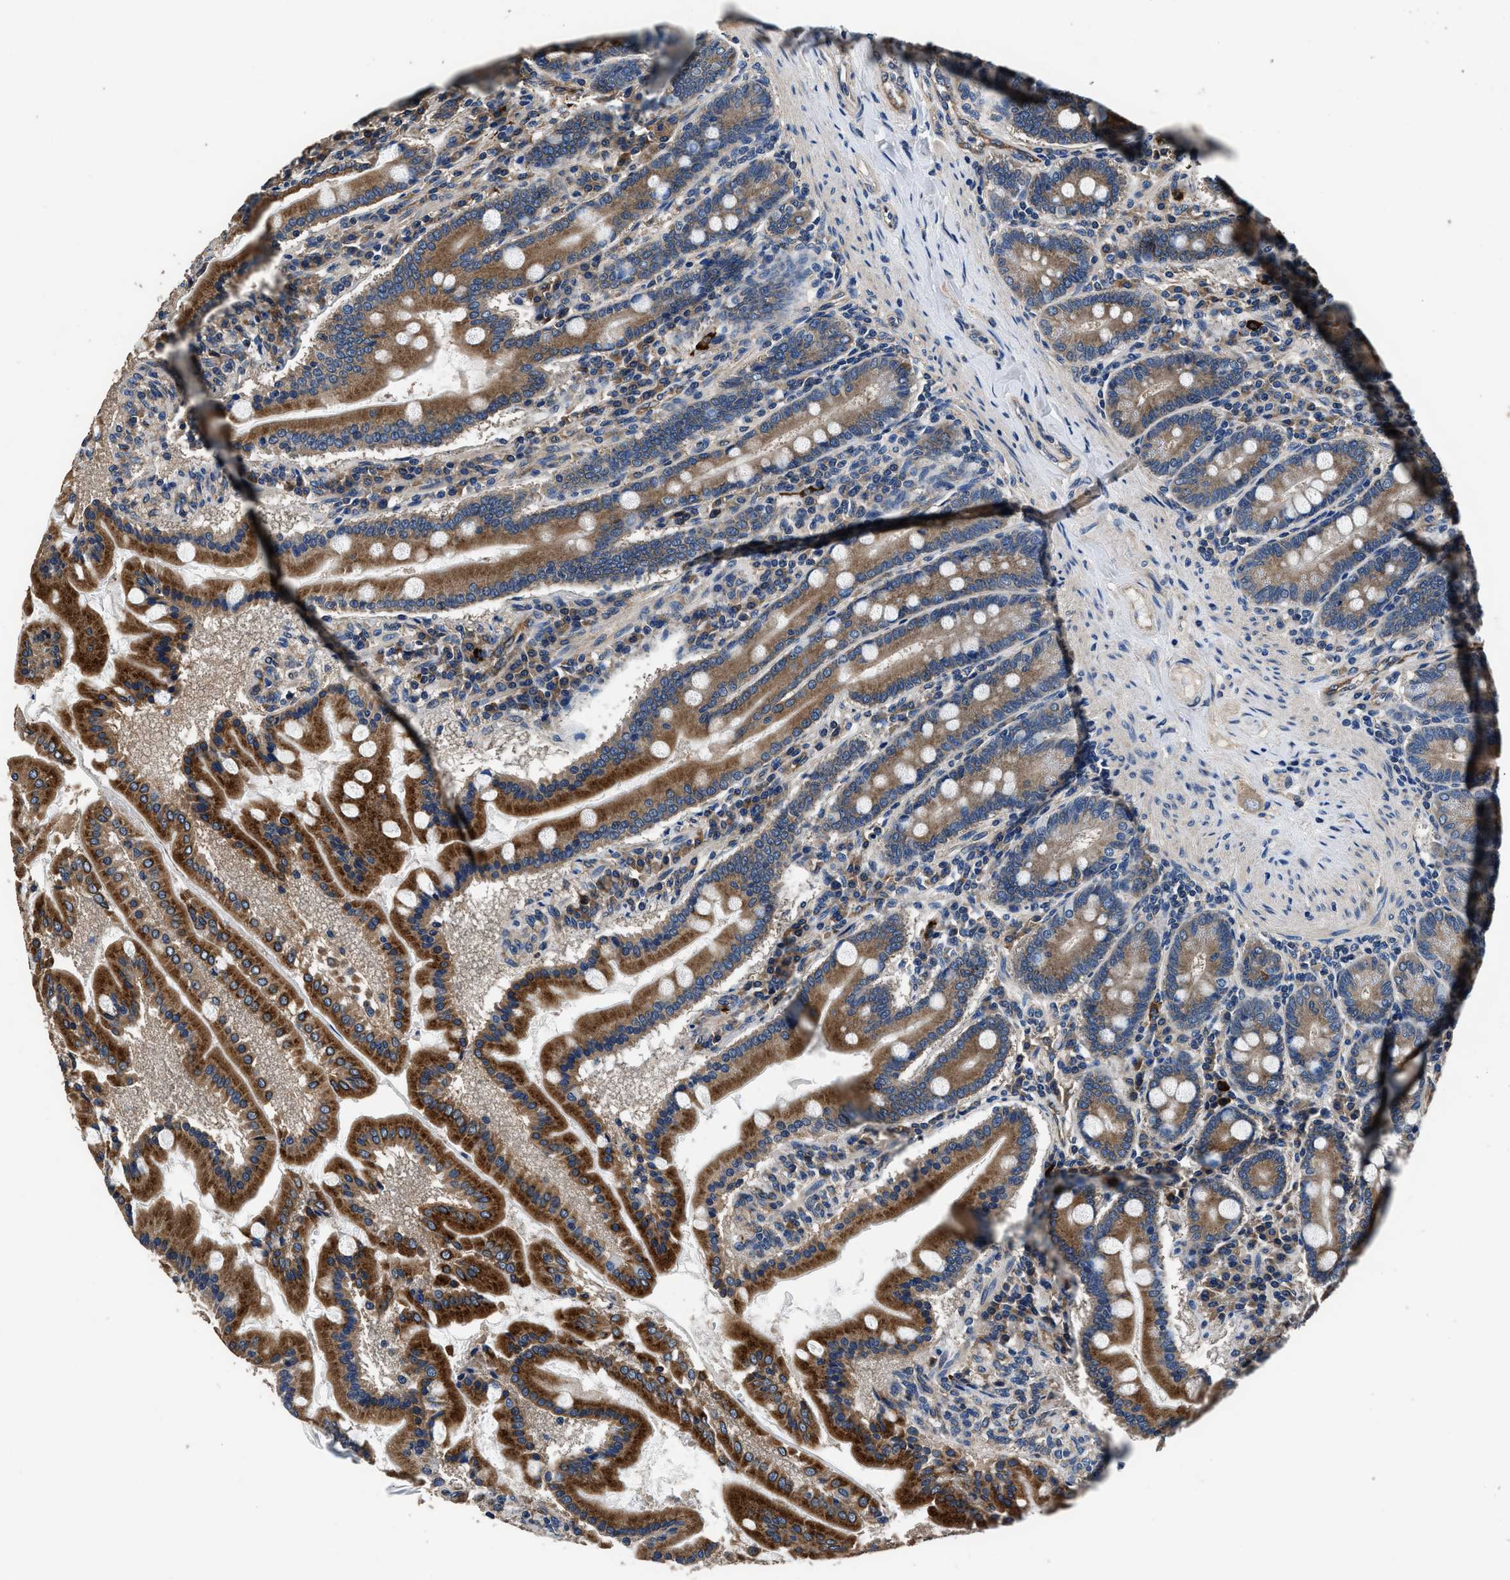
{"staining": {"intensity": "strong", "quantity": ">75%", "location": "cytoplasmic/membranous"}, "tissue": "duodenum", "cell_type": "Glandular cells", "image_type": "normal", "snomed": [{"axis": "morphology", "description": "Normal tissue, NOS"}, {"axis": "topography", "description": "Duodenum"}], "caption": "DAB (3,3'-diaminobenzidine) immunohistochemical staining of normal human duodenum displays strong cytoplasmic/membranous protein staining in approximately >75% of glandular cells. (DAB (3,3'-diaminobenzidine) IHC, brown staining for protein, blue staining for nuclei).", "gene": "DHRS7B", "patient": {"sex": "male", "age": 50}}